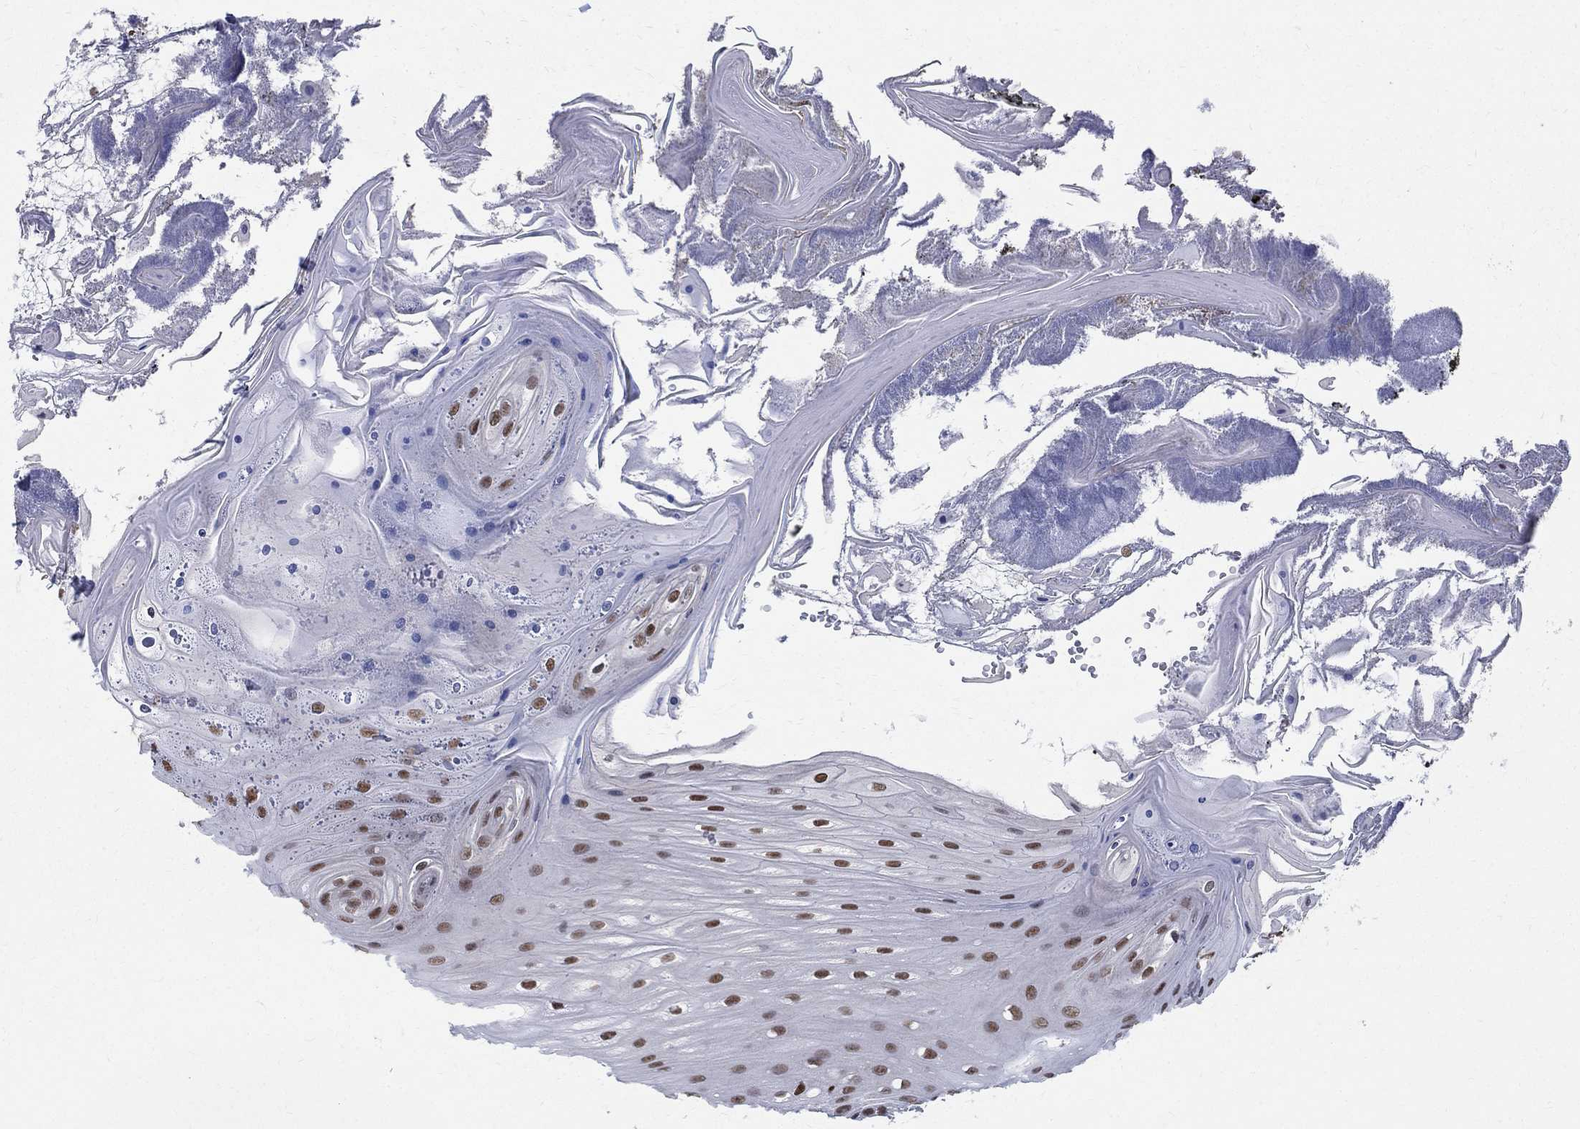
{"staining": {"intensity": "strong", "quantity": "25%-75%", "location": "nuclear"}, "tissue": "oral mucosa", "cell_type": "Squamous epithelial cells", "image_type": "normal", "snomed": [{"axis": "morphology", "description": "Normal tissue, NOS"}, {"axis": "morphology", "description": "Squamous cell carcinoma, NOS"}, {"axis": "topography", "description": "Oral tissue"}, {"axis": "topography", "description": "Head-Neck"}], "caption": "Approximately 25%-75% of squamous epithelial cells in normal human oral mucosa show strong nuclear protein positivity as visualized by brown immunohistochemical staining.", "gene": "FBXO16", "patient": {"sex": "male", "age": 69}}